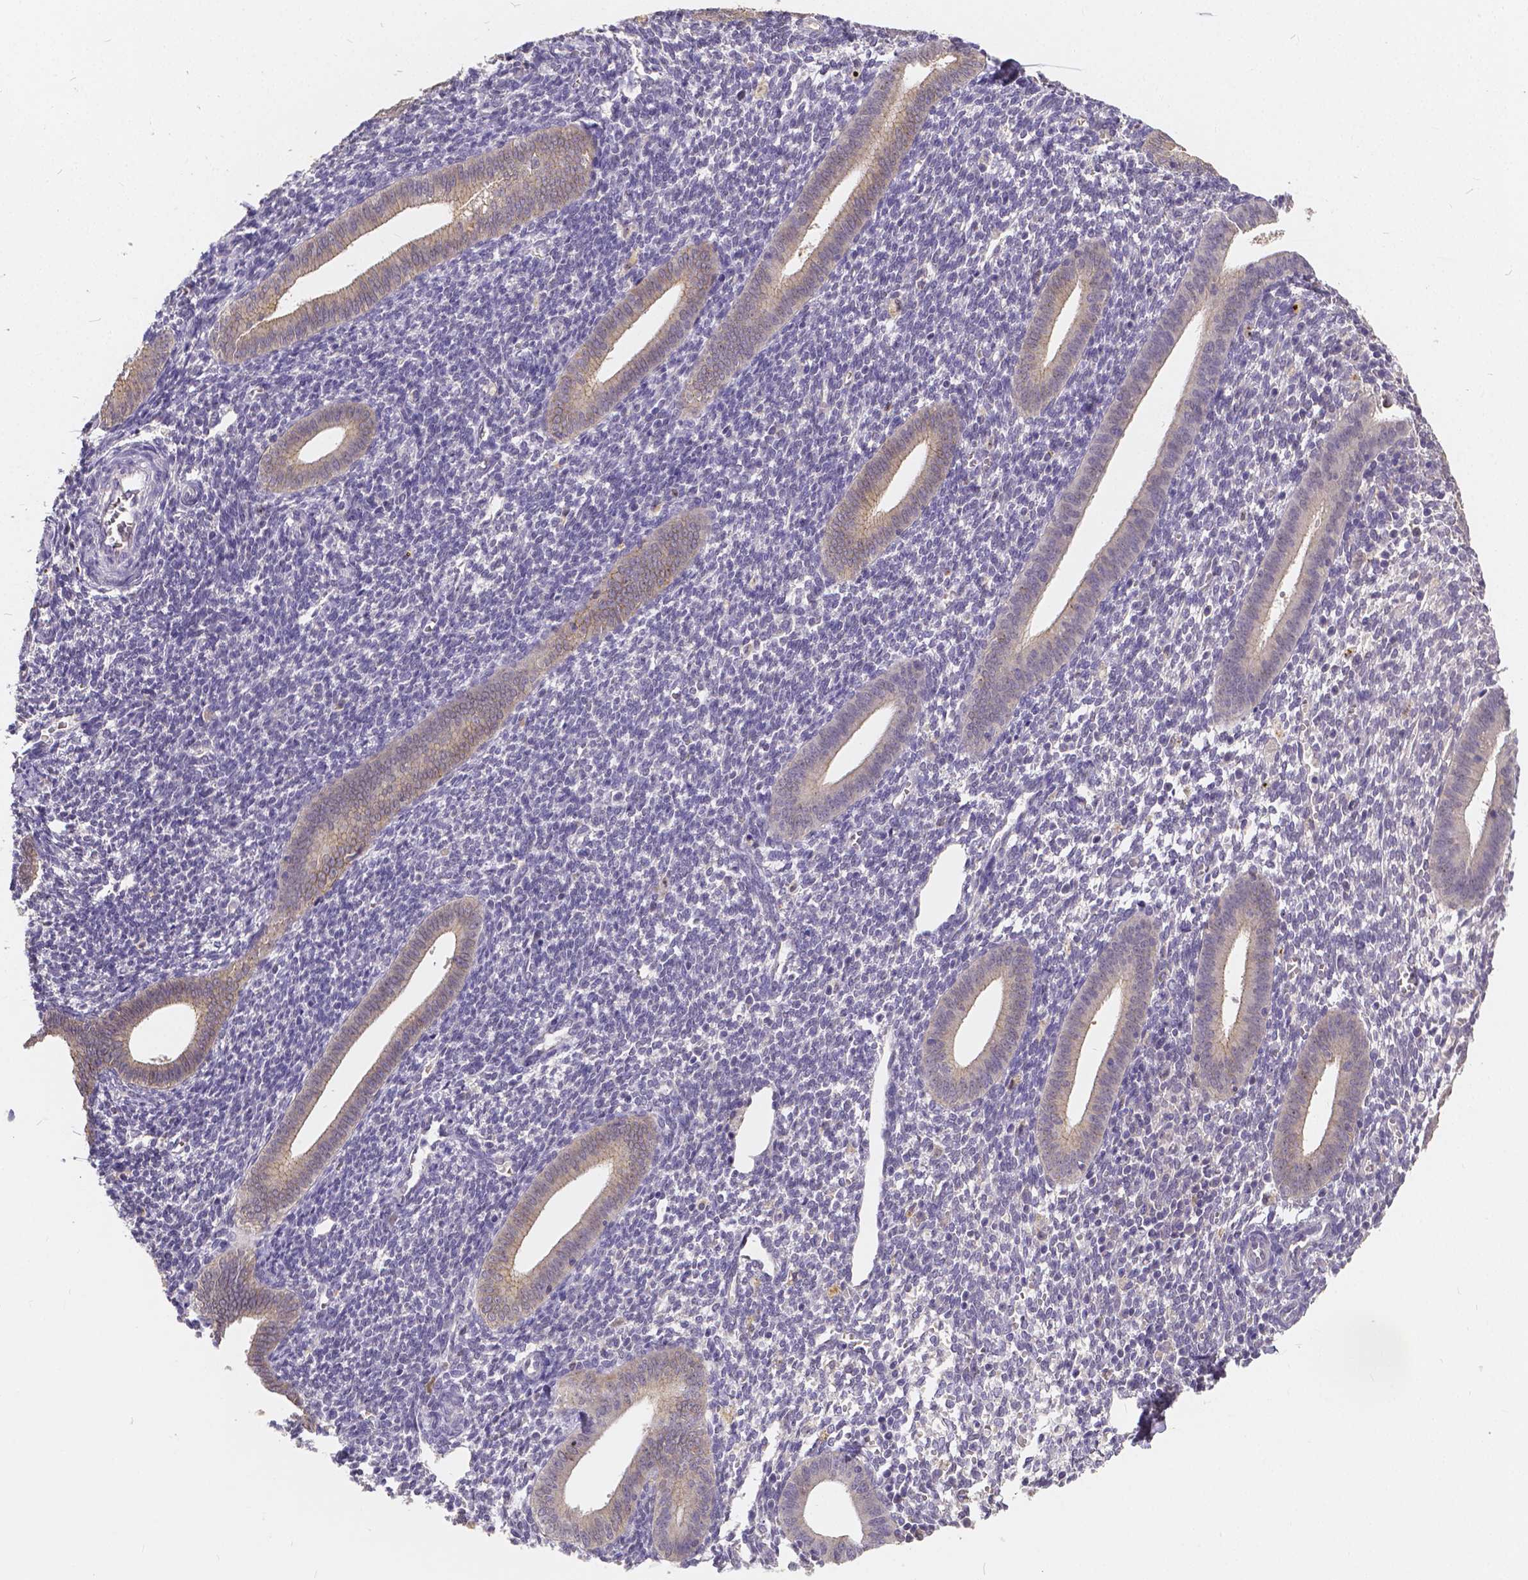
{"staining": {"intensity": "negative", "quantity": "none", "location": "none"}, "tissue": "endometrium", "cell_type": "Cells in endometrial stroma", "image_type": "normal", "snomed": [{"axis": "morphology", "description": "Normal tissue, NOS"}, {"axis": "topography", "description": "Endometrium"}], "caption": "Immunohistochemistry (IHC) of benign endometrium reveals no positivity in cells in endometrial stroma.", "gene": "CTNNA2", "patient": {"sex": "female", "age": 25}}